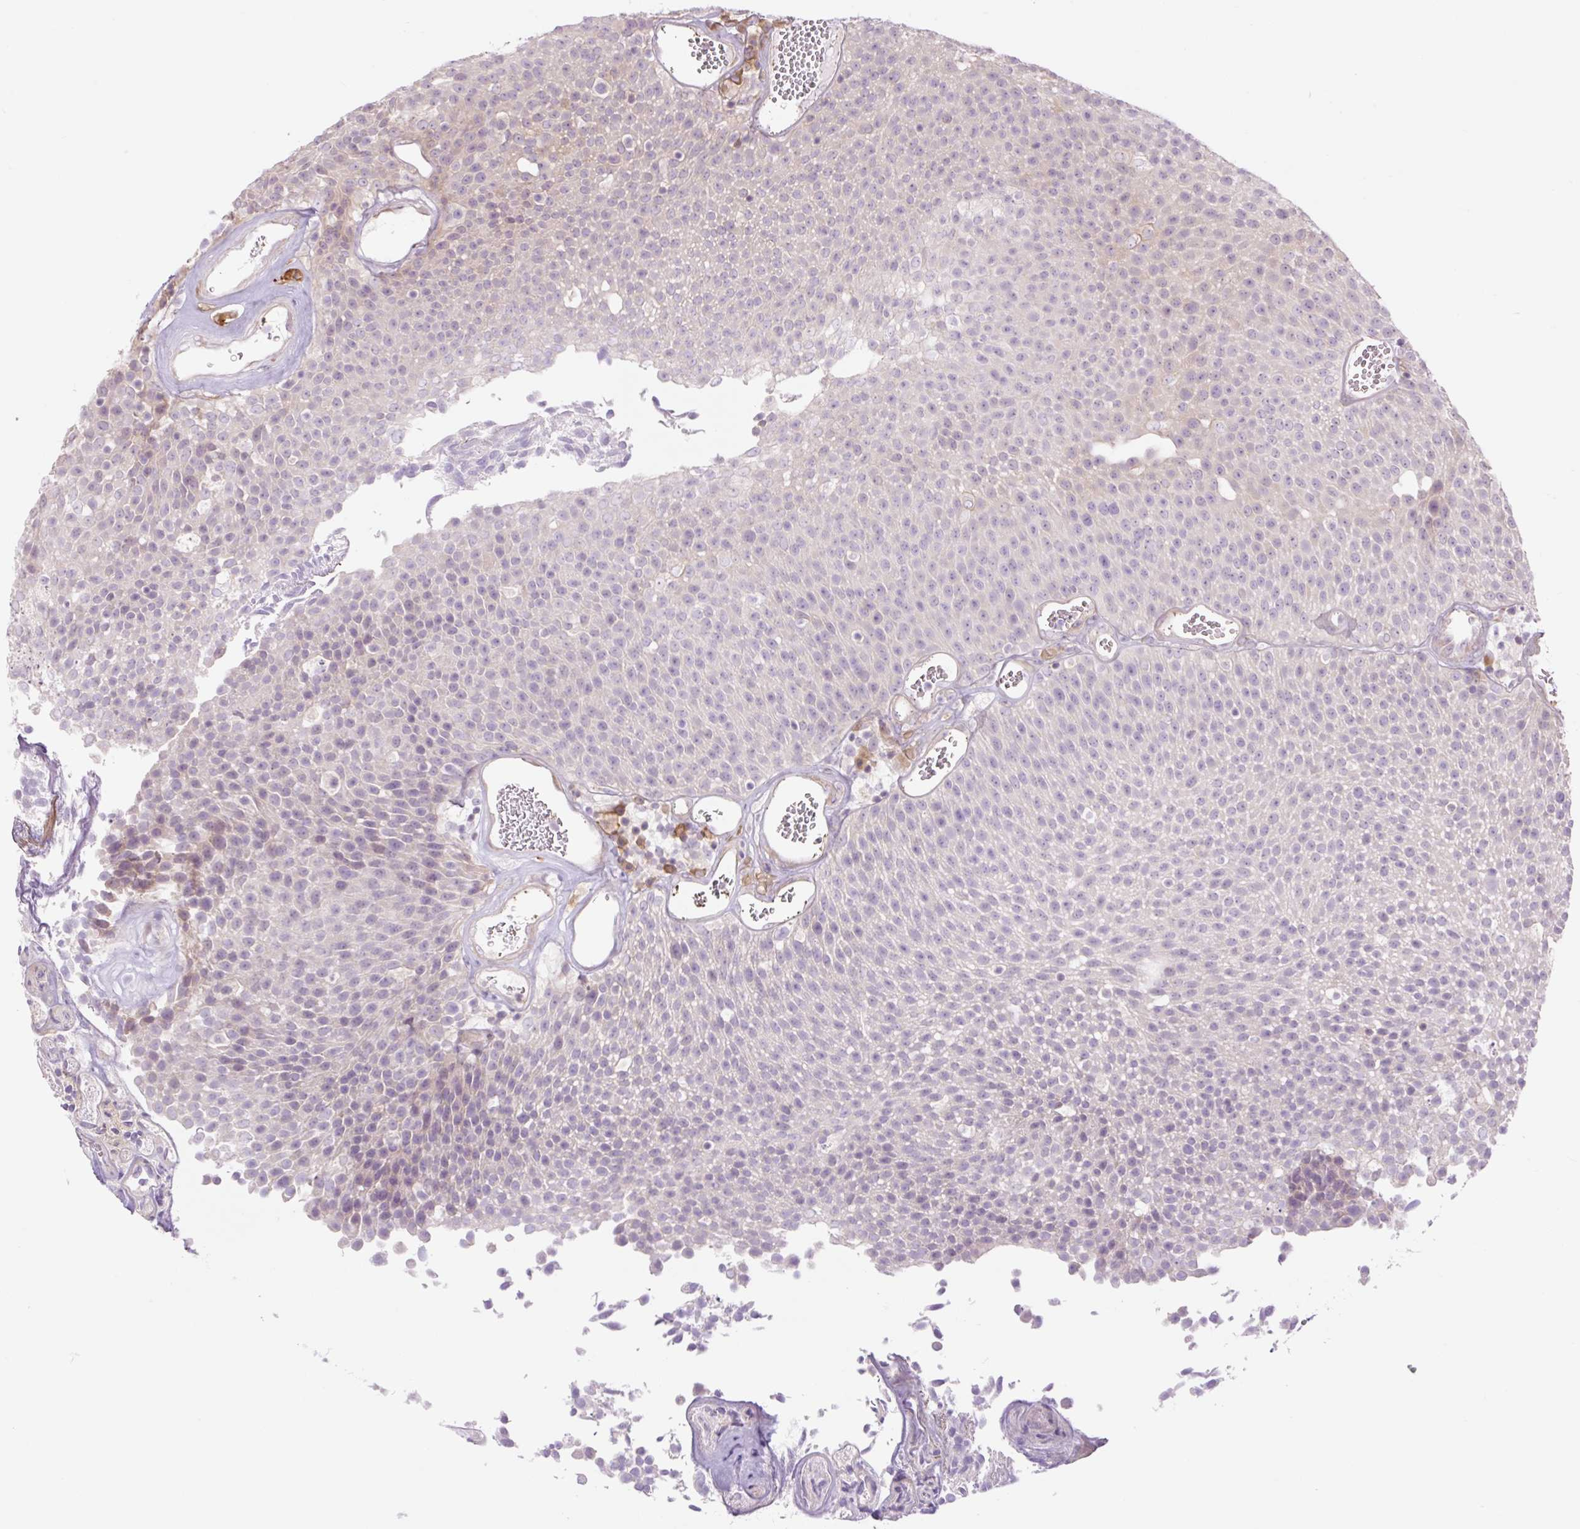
{"staining": {"intensity": "negative", "quantity": "none", "location": "none"}, "tissue": "urothelial cancer", "cell_type": "Tumor cells", "image_type": "cancer", "snomed": [{"axis": "morphology", "description": "Urothelial carcinoma, Low grade"}, {"axis": "topography", "description": "Urinary bladder"}], "caption": "Immunohistochemical staining of urothelial cancer shows no significant positivity in tumor cells. (Immunohistochemistry, brightfield microscopy, high magnification).", "gene": "GRID2", "patient": {"sex": "female", "age": 79}}